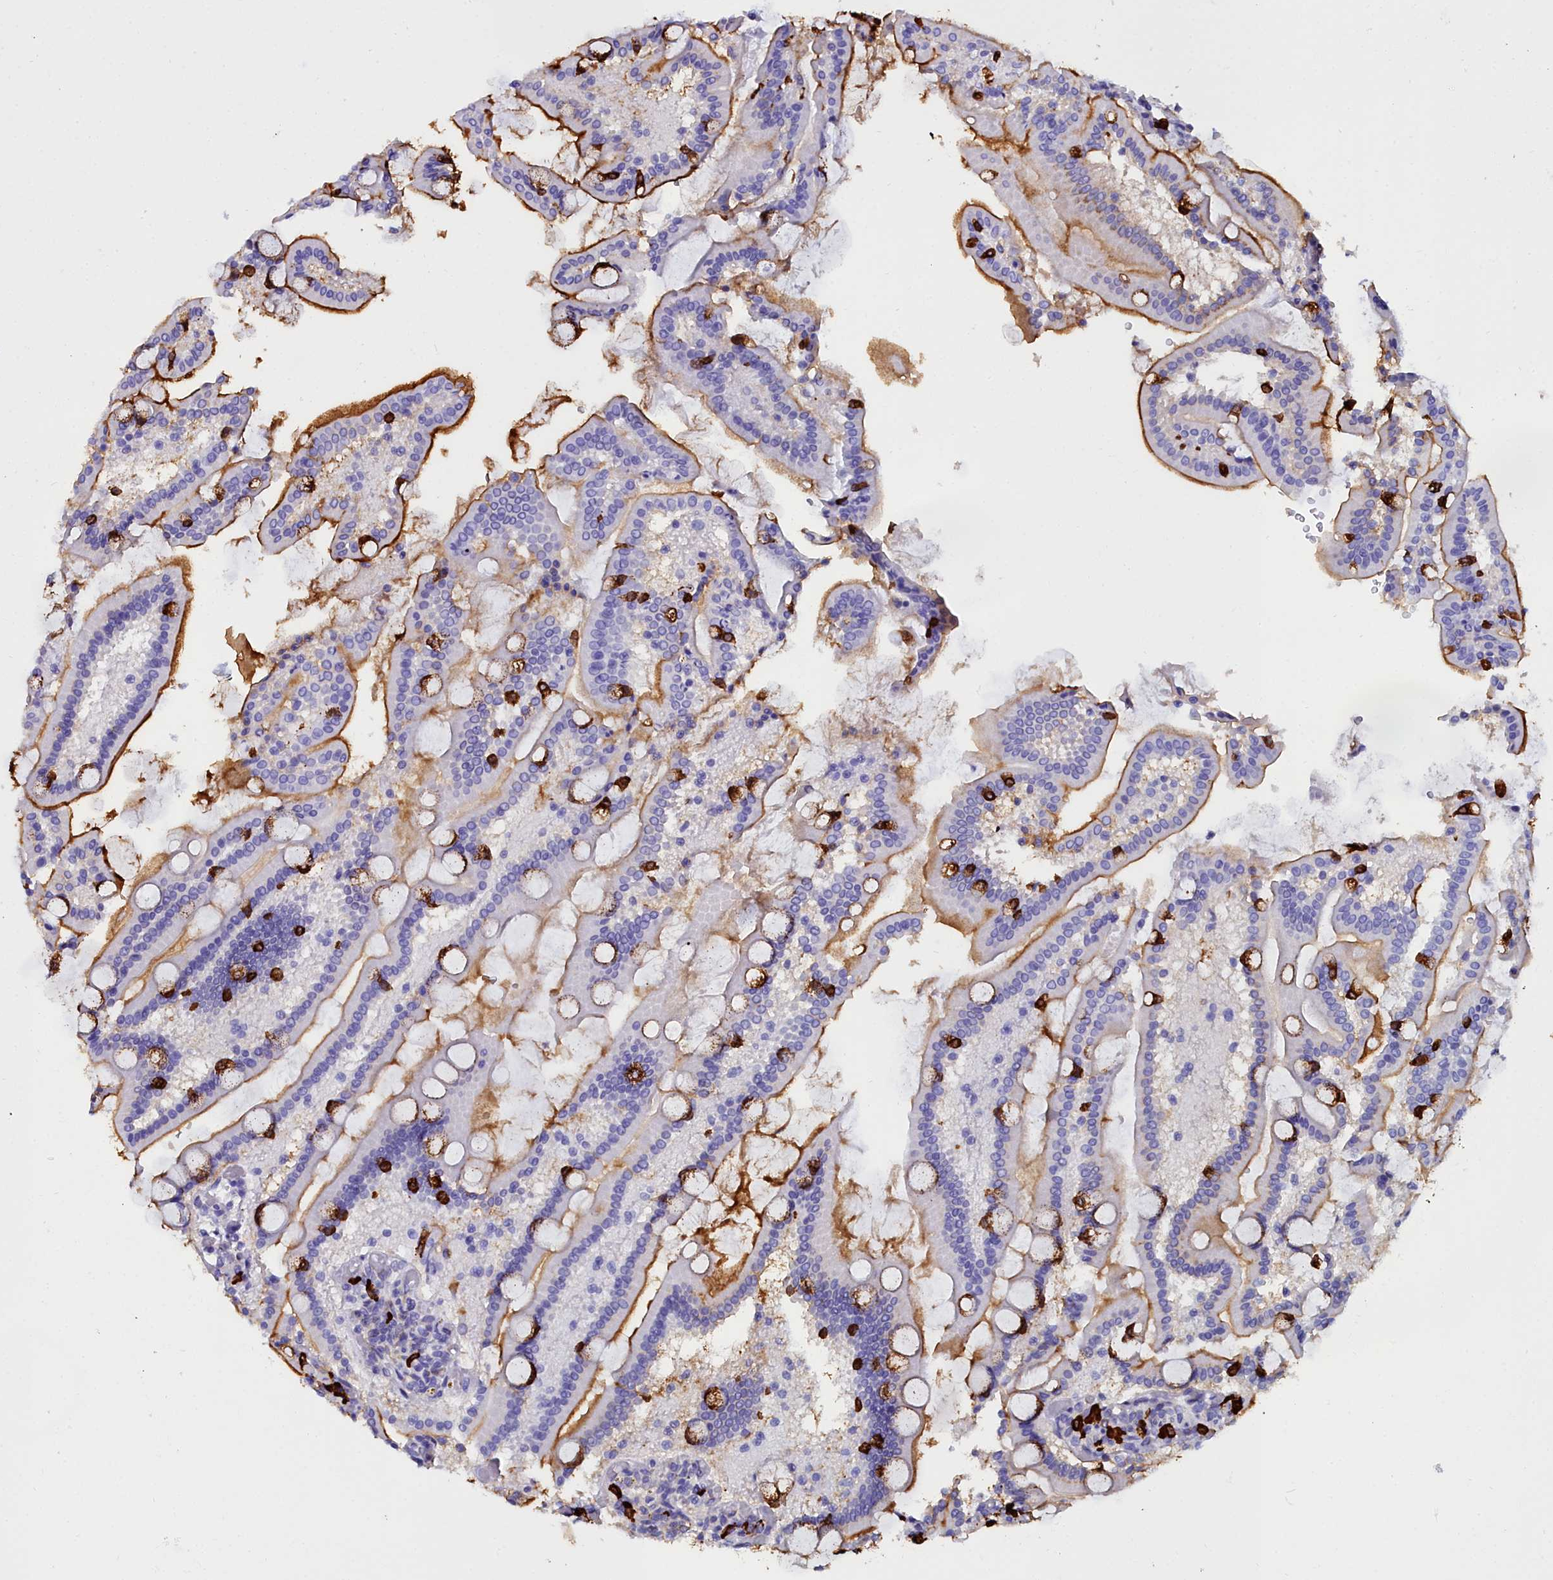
{"staining": {"intensity": "strong", "quantity": "<25%", "location": "cytoplasmic/membranous"}, "tissue": "duodenum", "cell_type": "Glandular cells", "image_type": "normal", "snomed": [{"axis": "morphology", "description": "Normal tissue, NOS"}, {"axis": "topography", "description": "Duodenum"}], "caption": "Duodenum stained with DAB (3,3'-diaminobenzidine) IHC displays medium levels of strong cytoplasmic/membranous staining in approximately <25% of glandular cells.", "gene": "TXNDC5", "patient": {"sex": "male", "age": 55}}